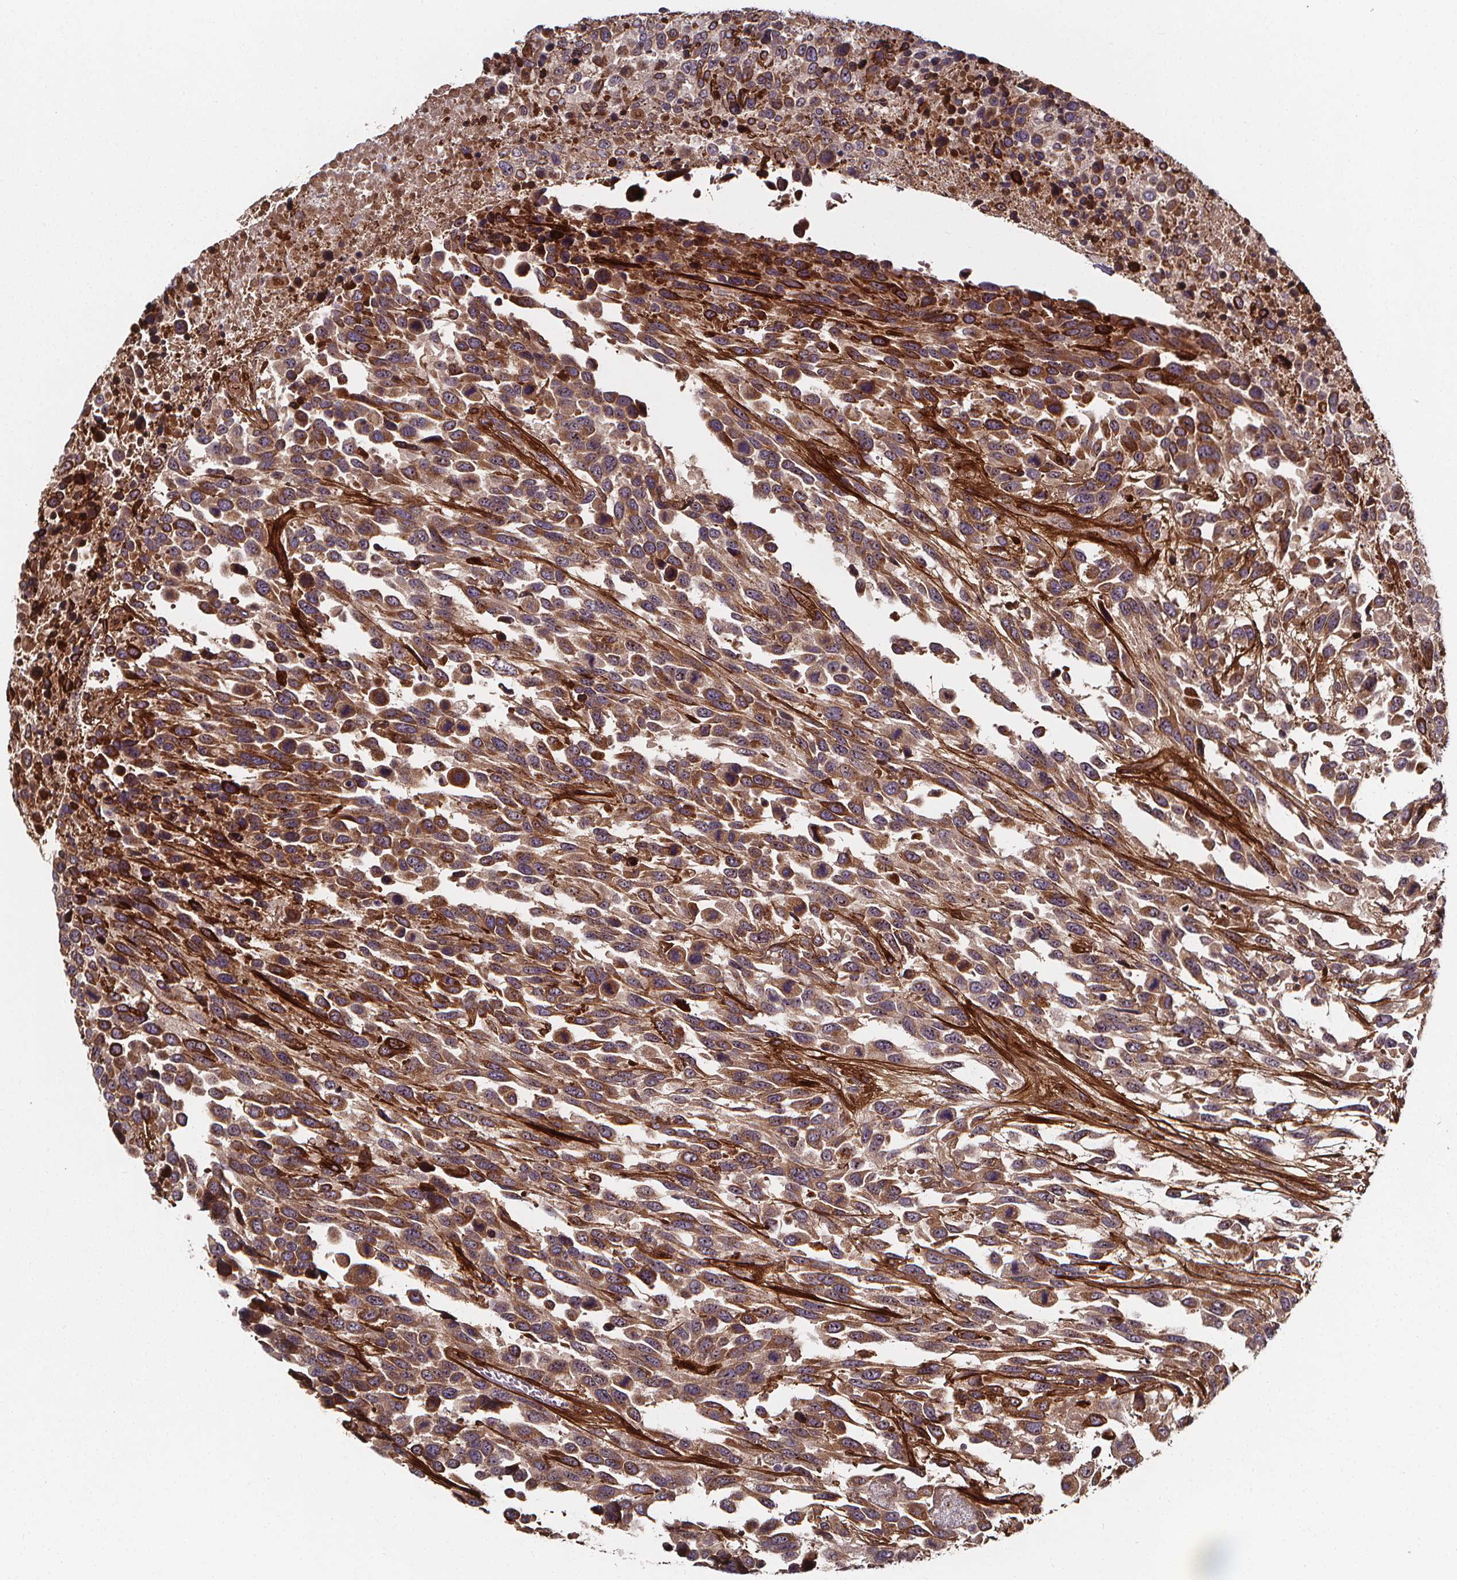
{"staining": {"intensity": "strong", "quantity": ">75%", "location": "cytoplasmic/membranous"}, "tissue": "urothelial cancer", "cell_type": "Tumor cells", "image_type": "cancer", "snomed": [{"axis": "morphology", "description": "Urothelial carcinoma, High grade"}, {"axis": "topography", "description": "Urinary bladder"}], "caption": "Immunohistochemistry image of human high-grade urothelial carcinoma stained for a protein (brown), which exhibits high levels of strong cytoplasmic/membranous positivity in about >75% of tumor cells.", "gene": "AEBP1", "patient": {"sex": "female", "age": 70}}